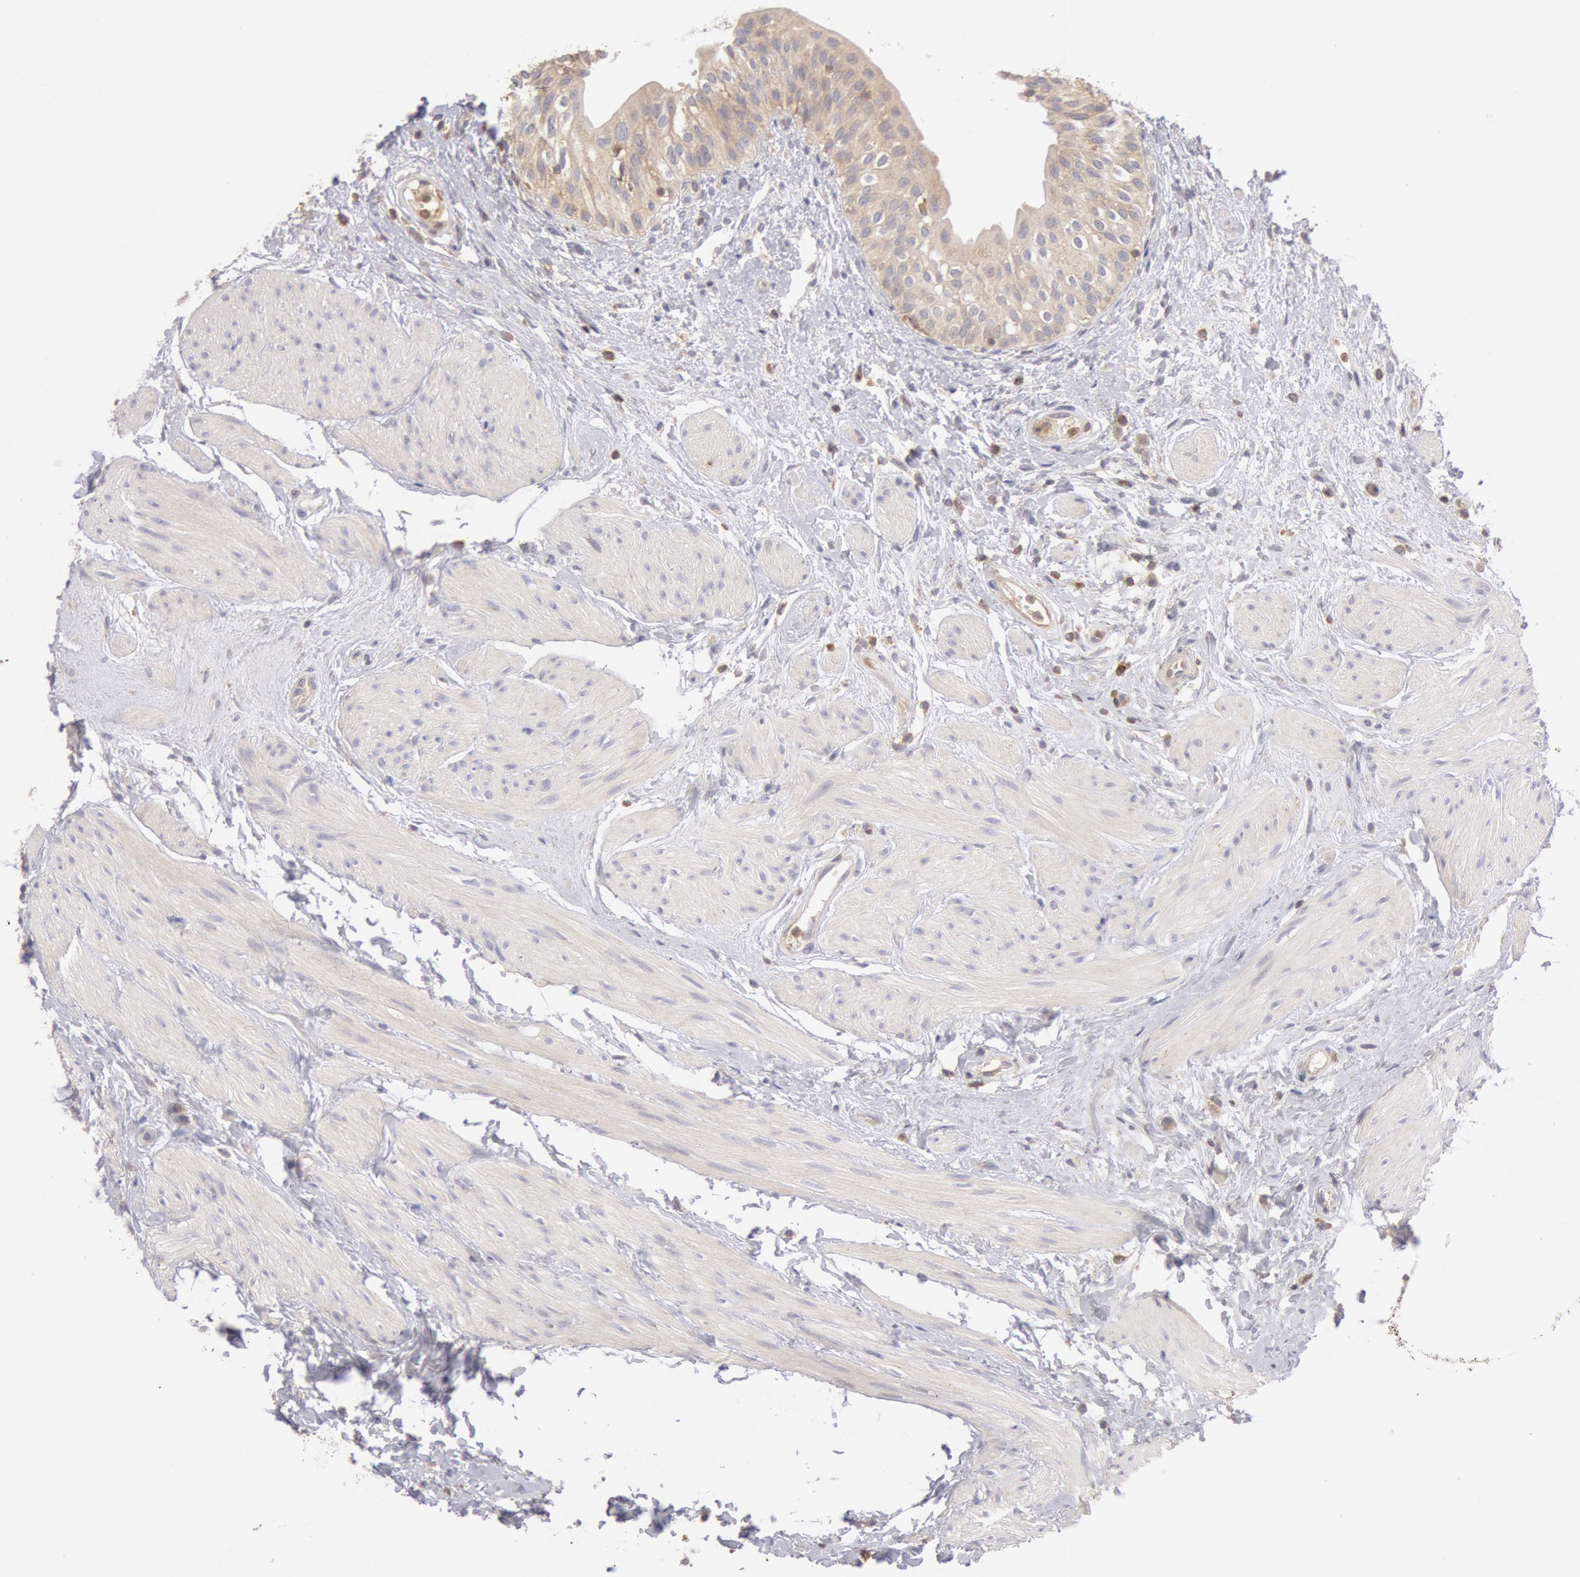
{"staining": {"intensity": "weak", "quantity": "<25%", "location": "cytoplasmic/membranous"}, "tissue": "urinary bladder", "cell_type": "Urothelial cells", "image_type": "normal", "snomed": [{"axis": "morphology", "description": "Normal tissue, NOS"}, {"axis": "topography", "description": "Urinary bladder"}], "caption": "Image shows no protein expression in urothelial cells of benign urinary bladder. (DAB (3,3'-diaminobenzidine) immunohistochemistry (IHC), high magnification).", "gene": "PIK3R1", "patient": {"sex": "female", "age": 55}}